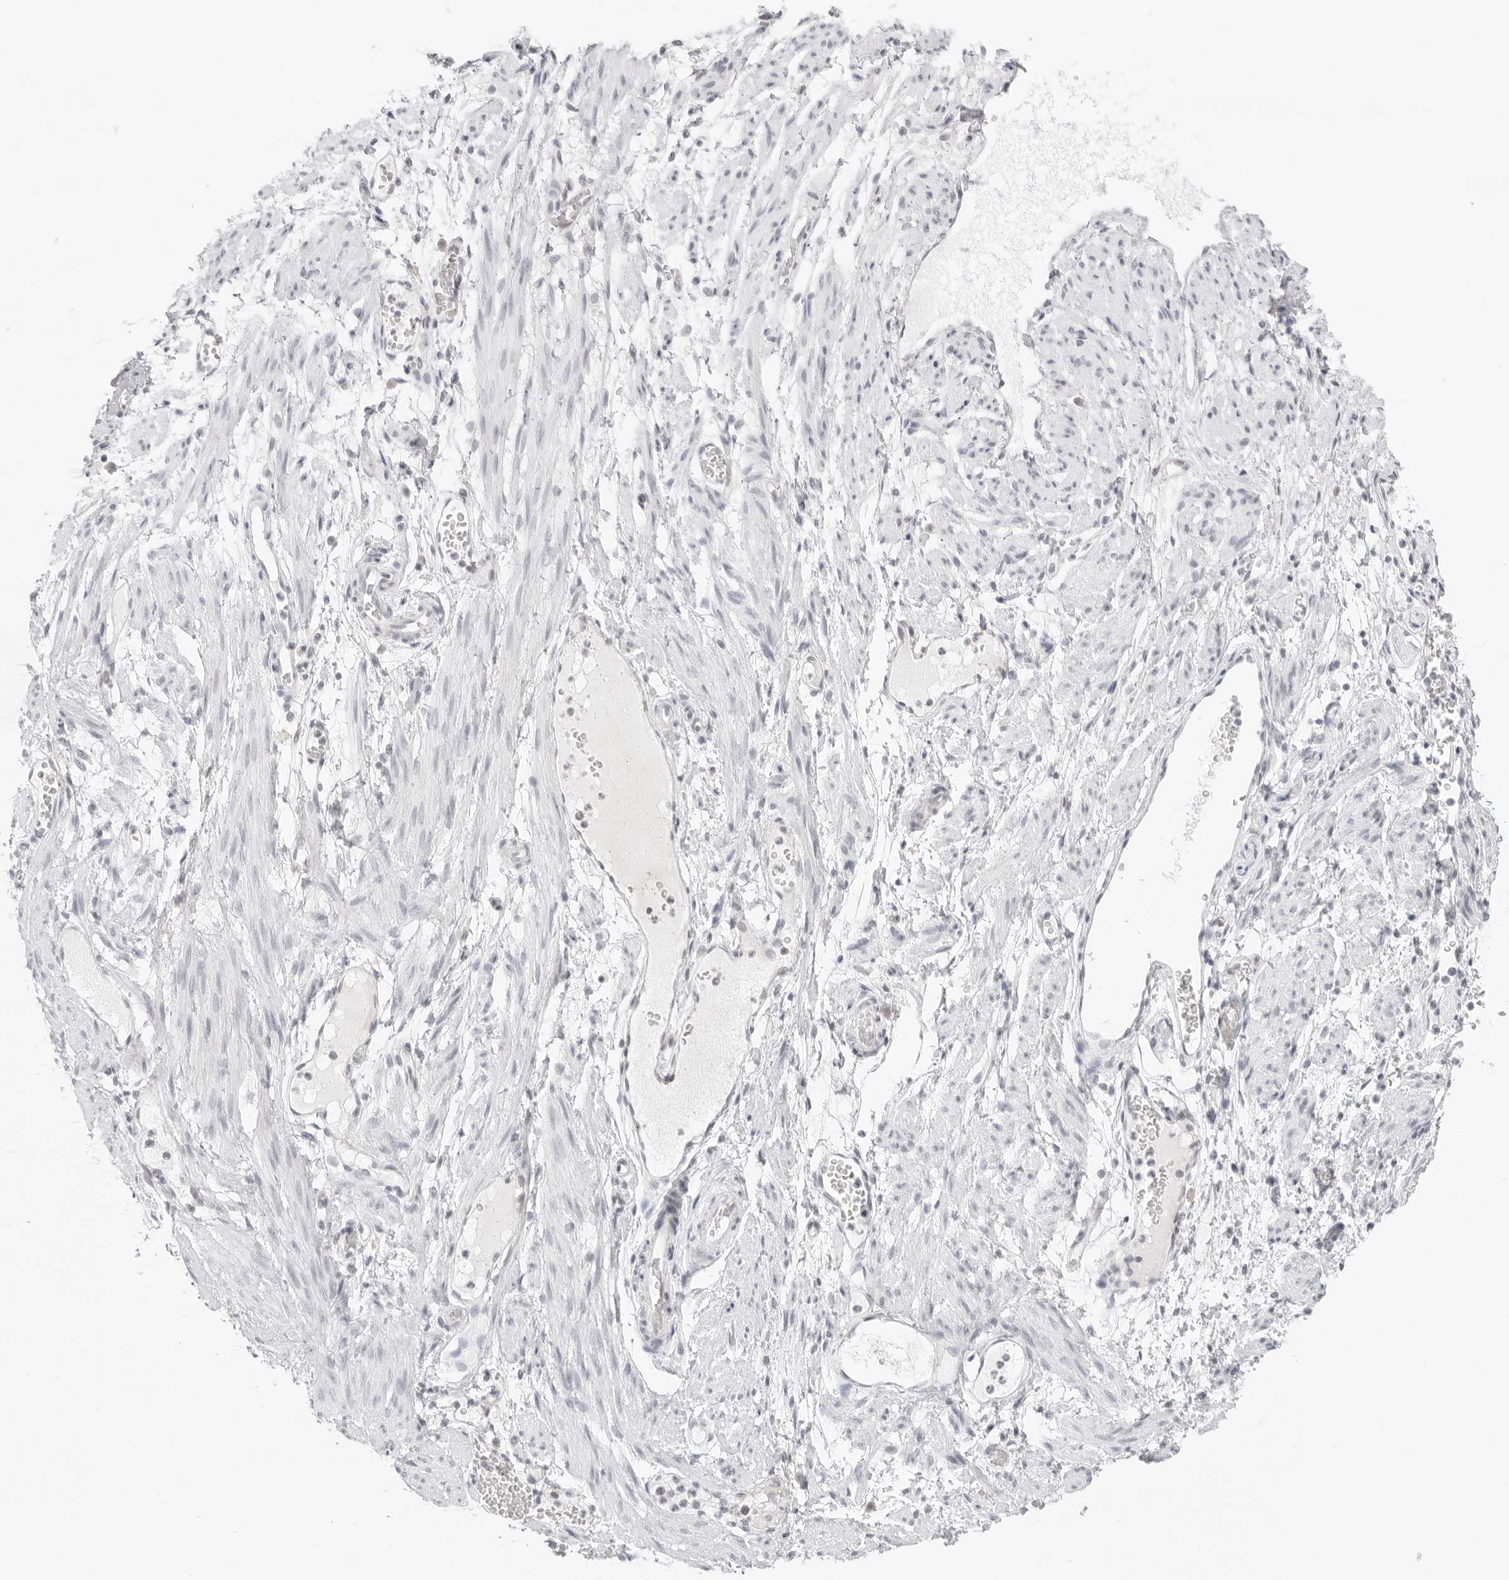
{"staining": {"intensity": "negative", "quantity": "none", "location": "none"}, "tissue": "adipose tissue", "cell_type": "Adipocytes", "image_type": "normal", "snomed": [{"axis": "morphology", "description": "Normal tissue, NOS"}, {"axis": "topography", "description": "Smooth muscle"}, {"axis": "topography", "description": "Peripheral nerve tissue"}], "caption": "Immunohistochemistry (IHC) histopathology image of normal adipose tissue stained for a protein (brown), which displays no expression in adipocytes.", "gene": "MED18", "patient": {"sex": "female", "age": 39}}